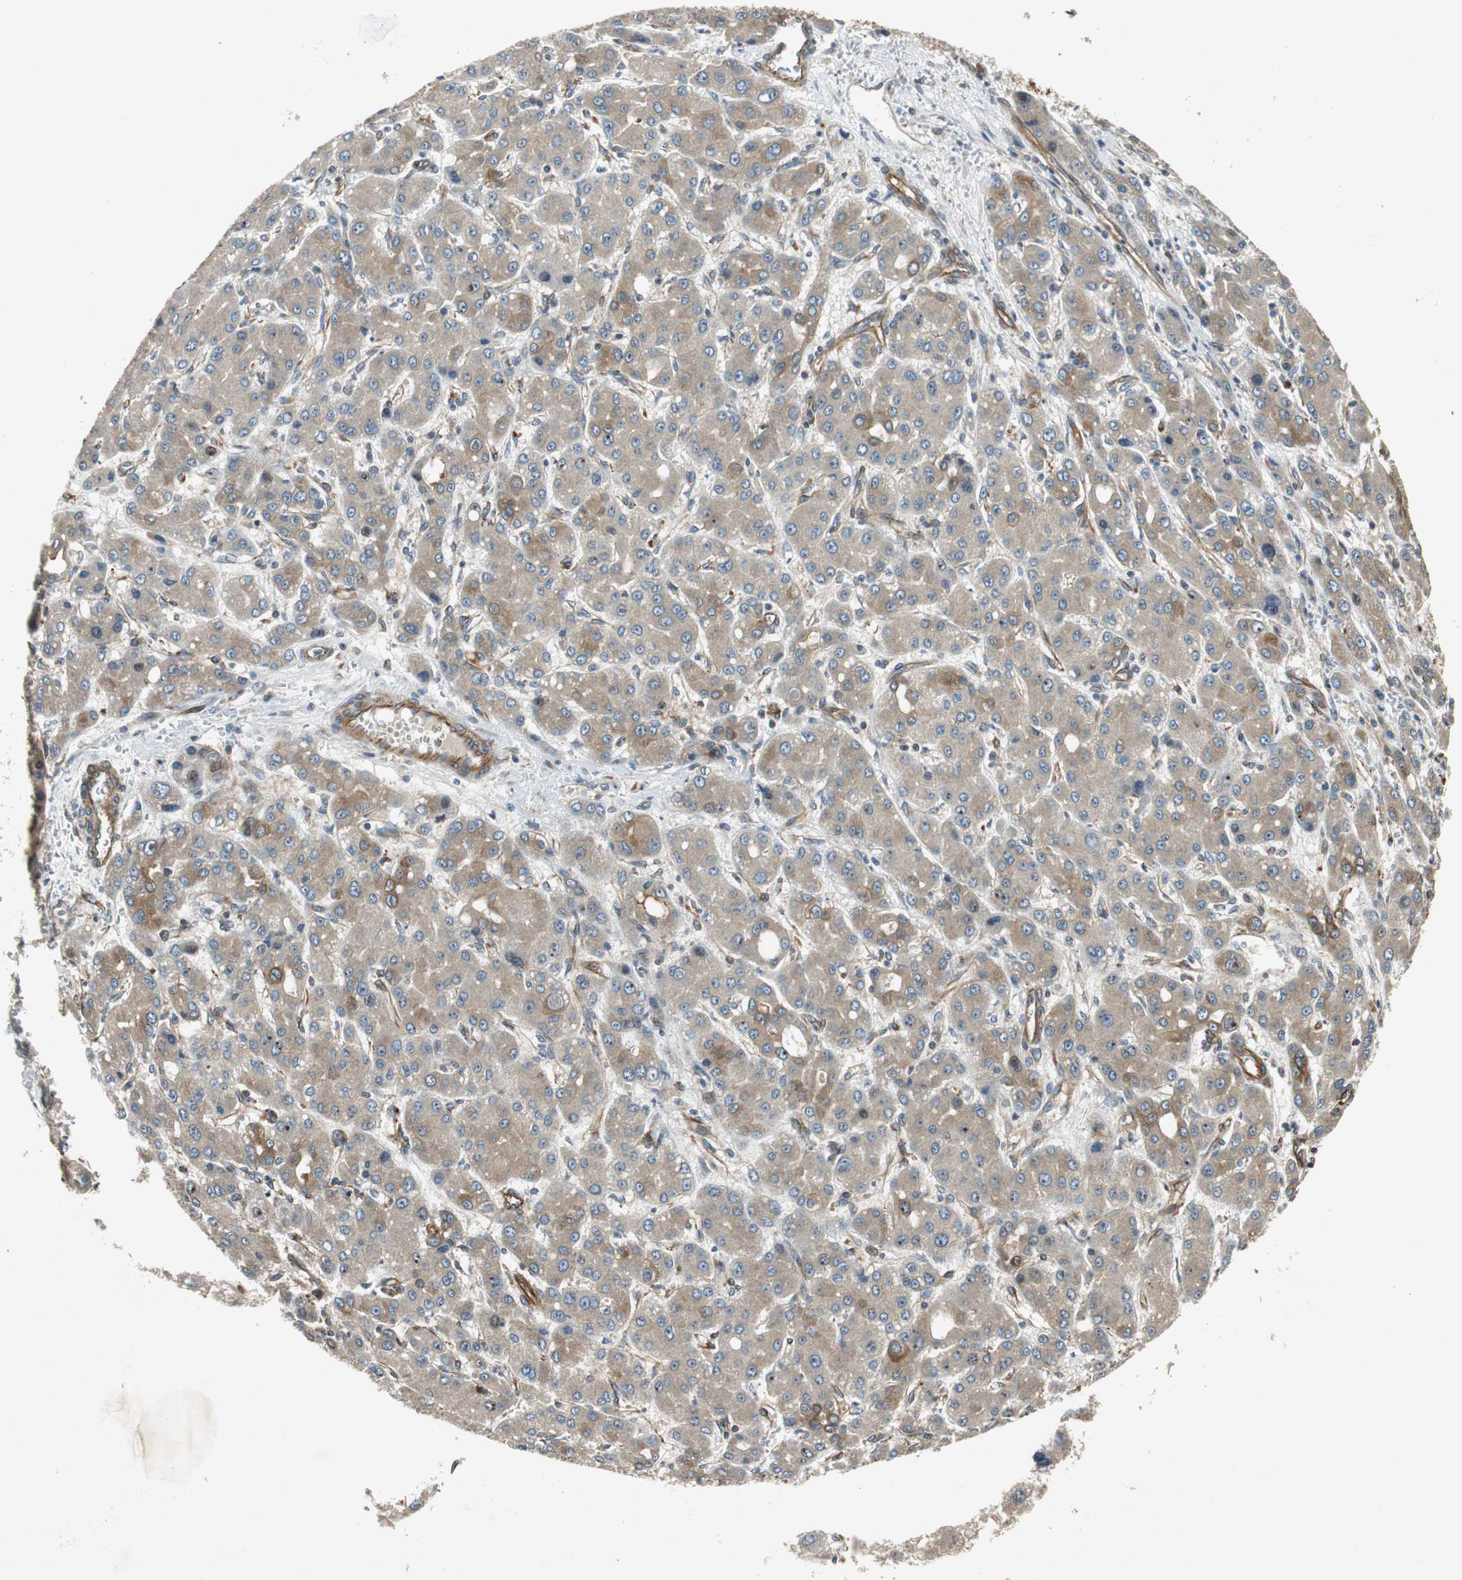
{"staining": {"intensity": "weak", "quantity": ">75%", "location": "cytoplasmic/membranous"}, "tissue": "liver cancer", "cell_type": "Tumor cells", "image_type": "cancer", "snomed": [{"axis": "morphology", "description": "Carcinoma, Hepatocellular, NOS"}, {"axis": "topography", "description": "Liver"}], "caption": "Liver cancer stained with DAB (3,3'-diaminobenzidine) immunohistochemistry (IHC) demonstrates low levels of weak cytoplasmic/membranous positivity in about >75% of tumor cells.", "gene": "TUBA4A", "patient": {"sex": "male", "age": 55}}